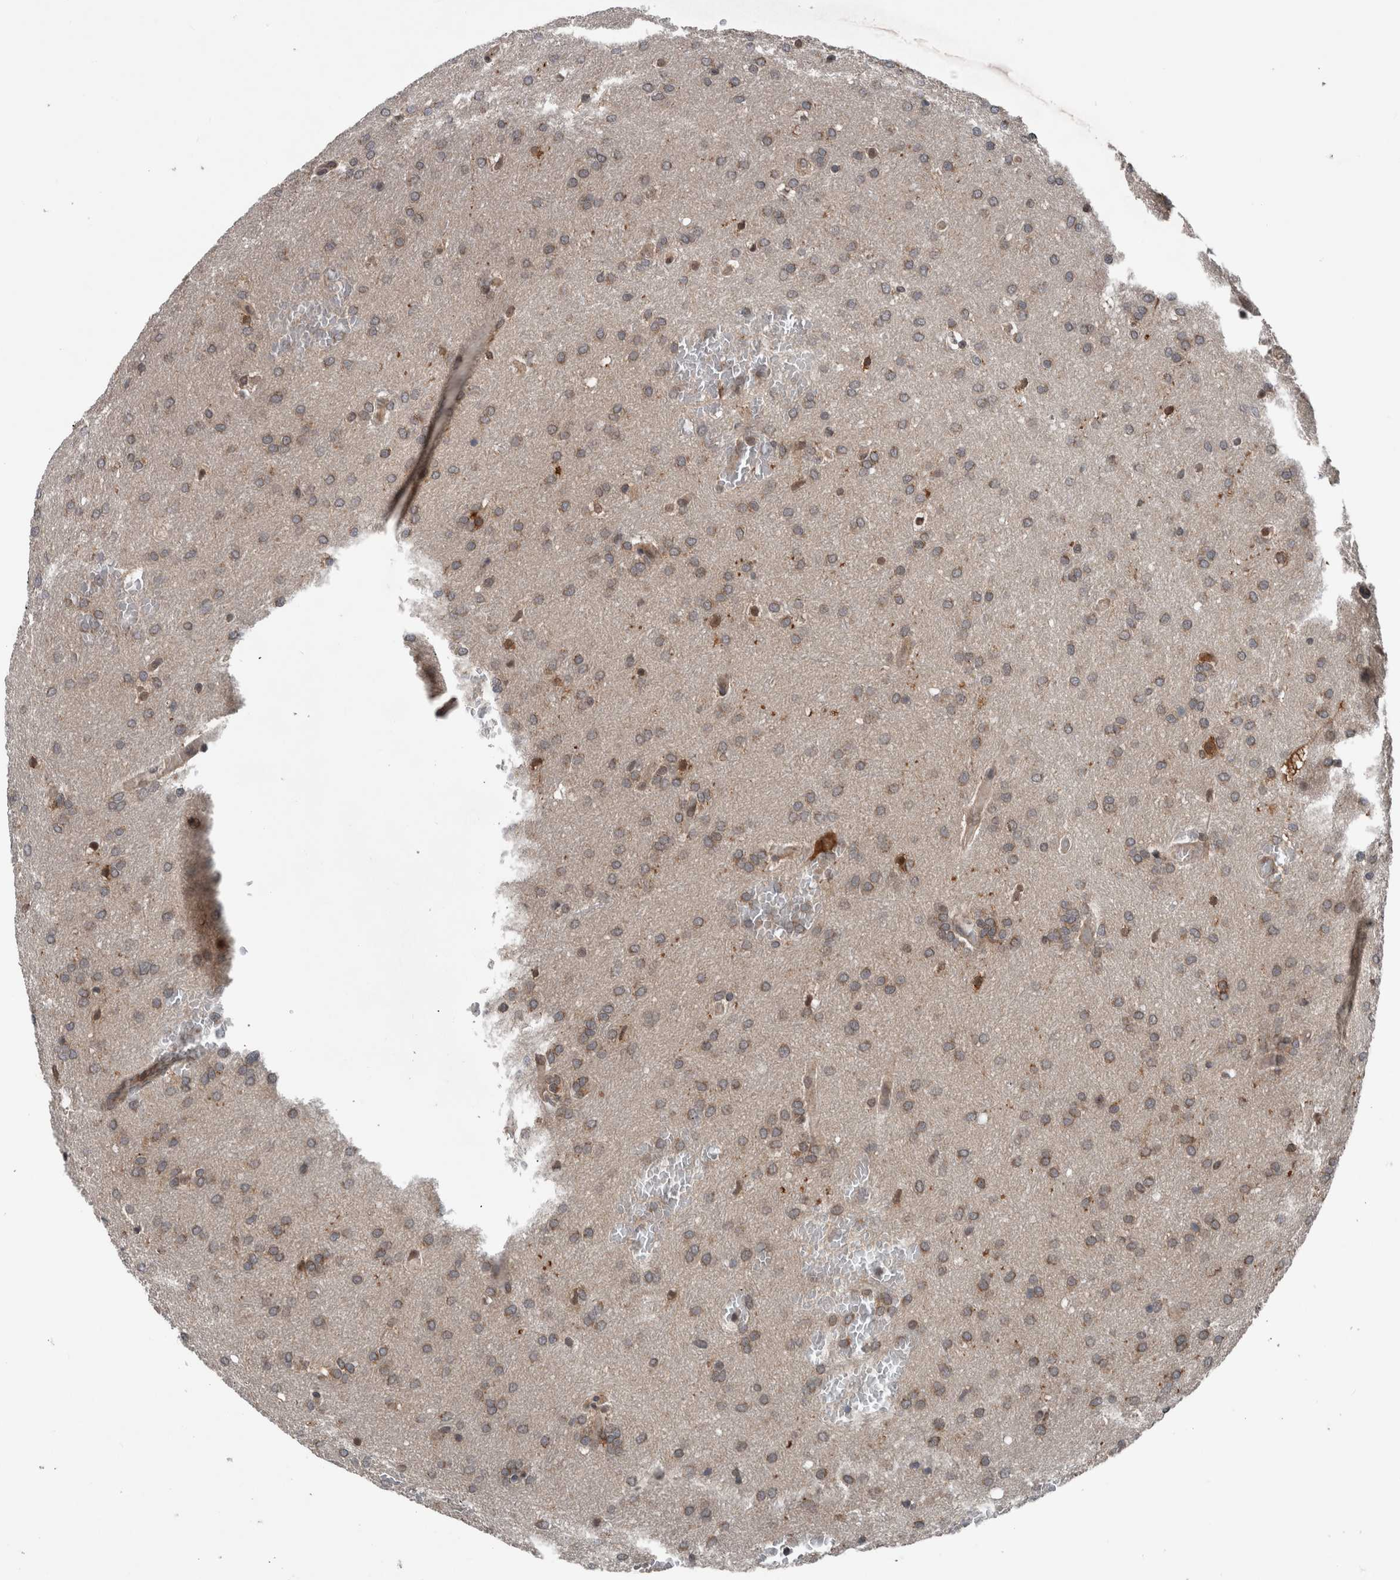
{"staining": {"intensity": "weak", "quantity": ">75%", "location": "cytoplasmic/membranous"}, "tissue": "glioma", "cell_type": "Tumor cells", "image_type": "cancer", "snomed": [{"axis": "morphology", "description": "Glioma, malignant, Low grade"}, {"axis": "topography", "description": "Brain"}], "caption": "Protein expression analysis of glioma demonstrates weak cytoplasmic/membranous positivity in approximately >75% of tumor cells.", "gene": "ENY2", "patient": {"sex": "female", "age": 37}}